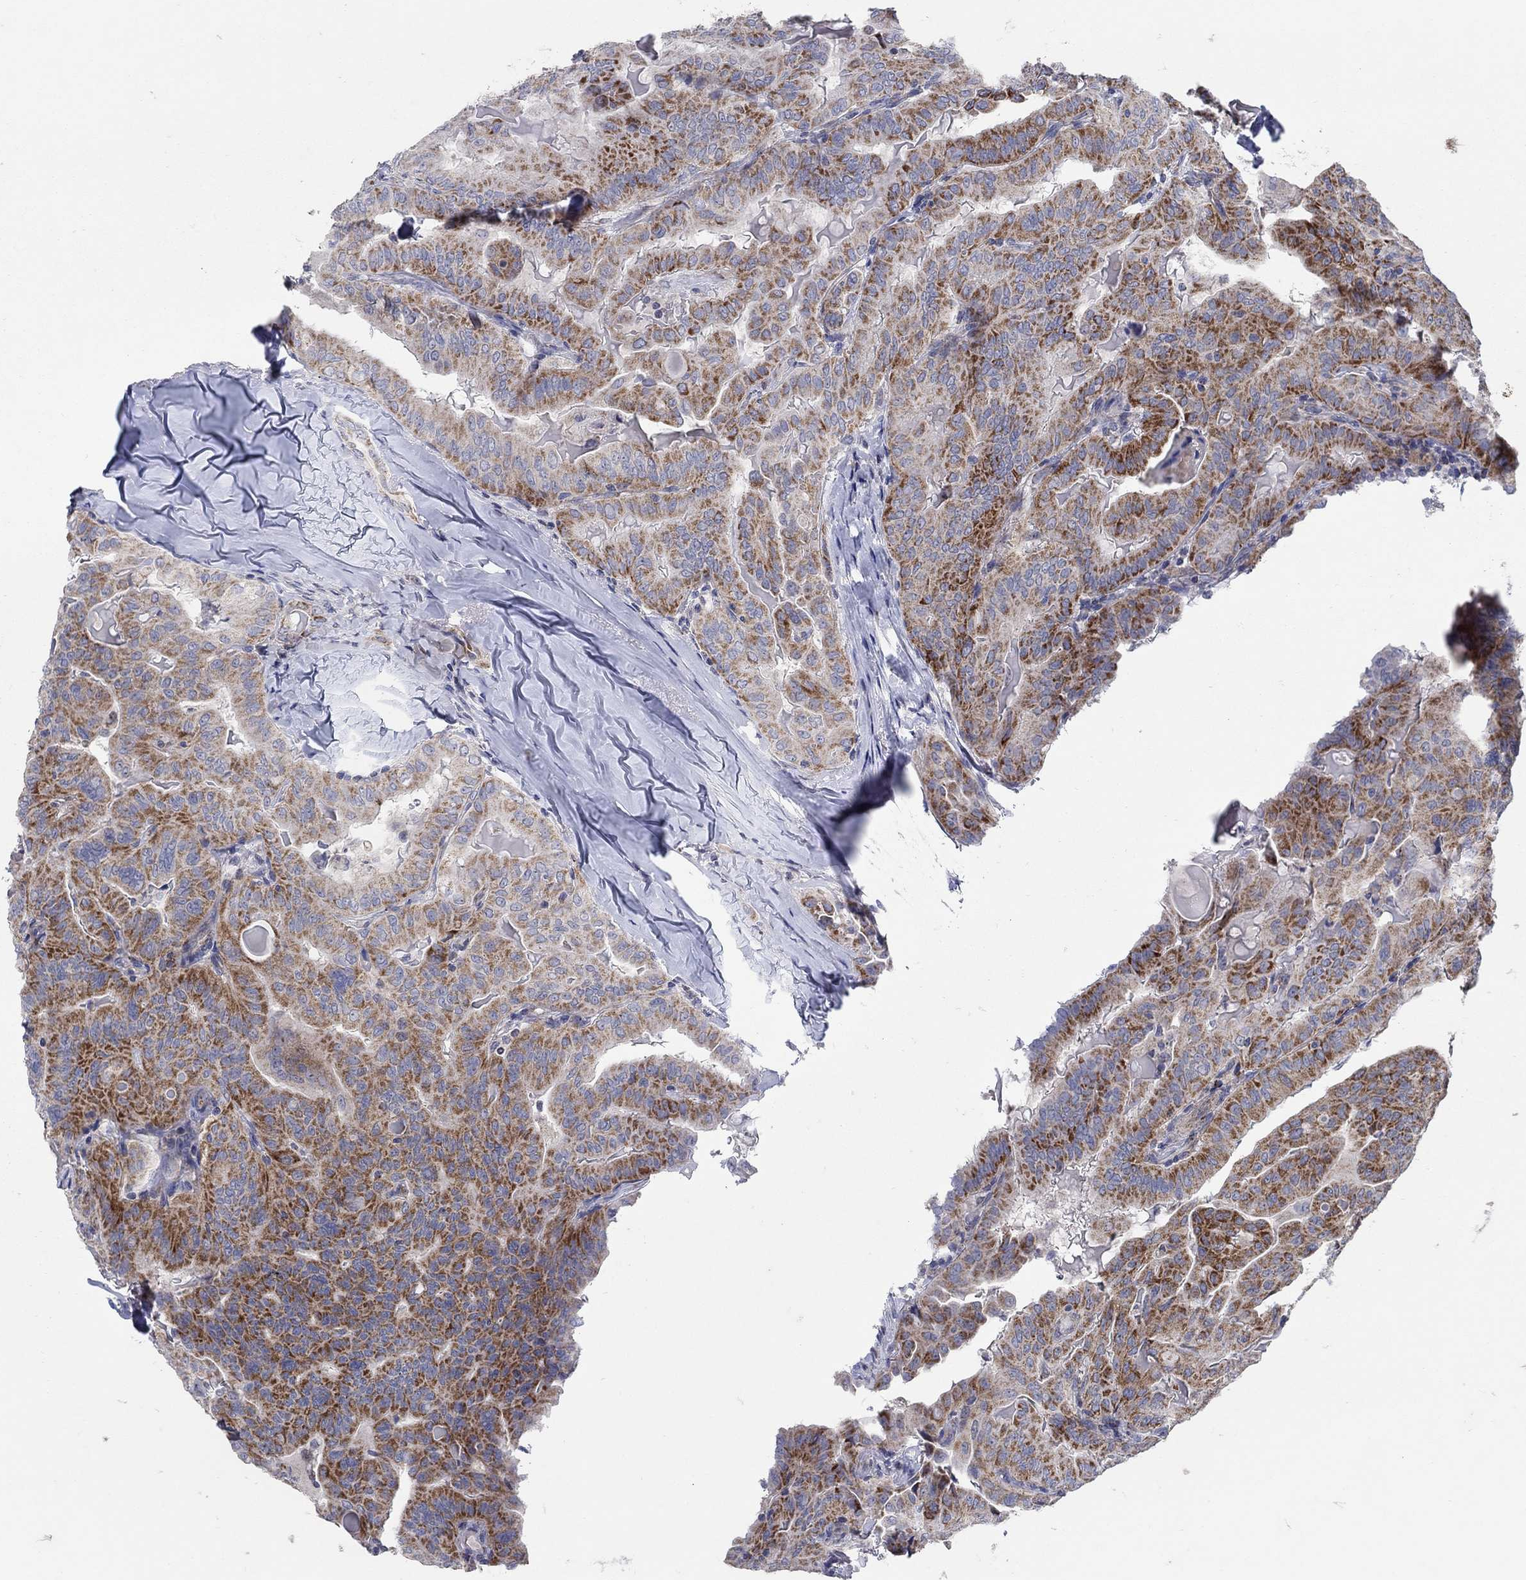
{"staining": {"intensity": "strong", "quantity": "25%-75%", "location": "cytoplasmic/membranous"}, "tissue": "thyroid cancer", "cell_type": "Tumor cells", "image_type": "cancer", "snomed": [{"axis": "morphology", "description": "Papillary adenocarcinoma, NOS"}, {"axis": "topography", "description": "Thyroid gland"}], "caption": "Human thyroid cancer stained with a brown dye displays strong cytoplasmic/membranous positive positivity in about 25%-75% of tumor cells.", "gene": "HMX2", "patient": {"sex": "female", "age": 68}}